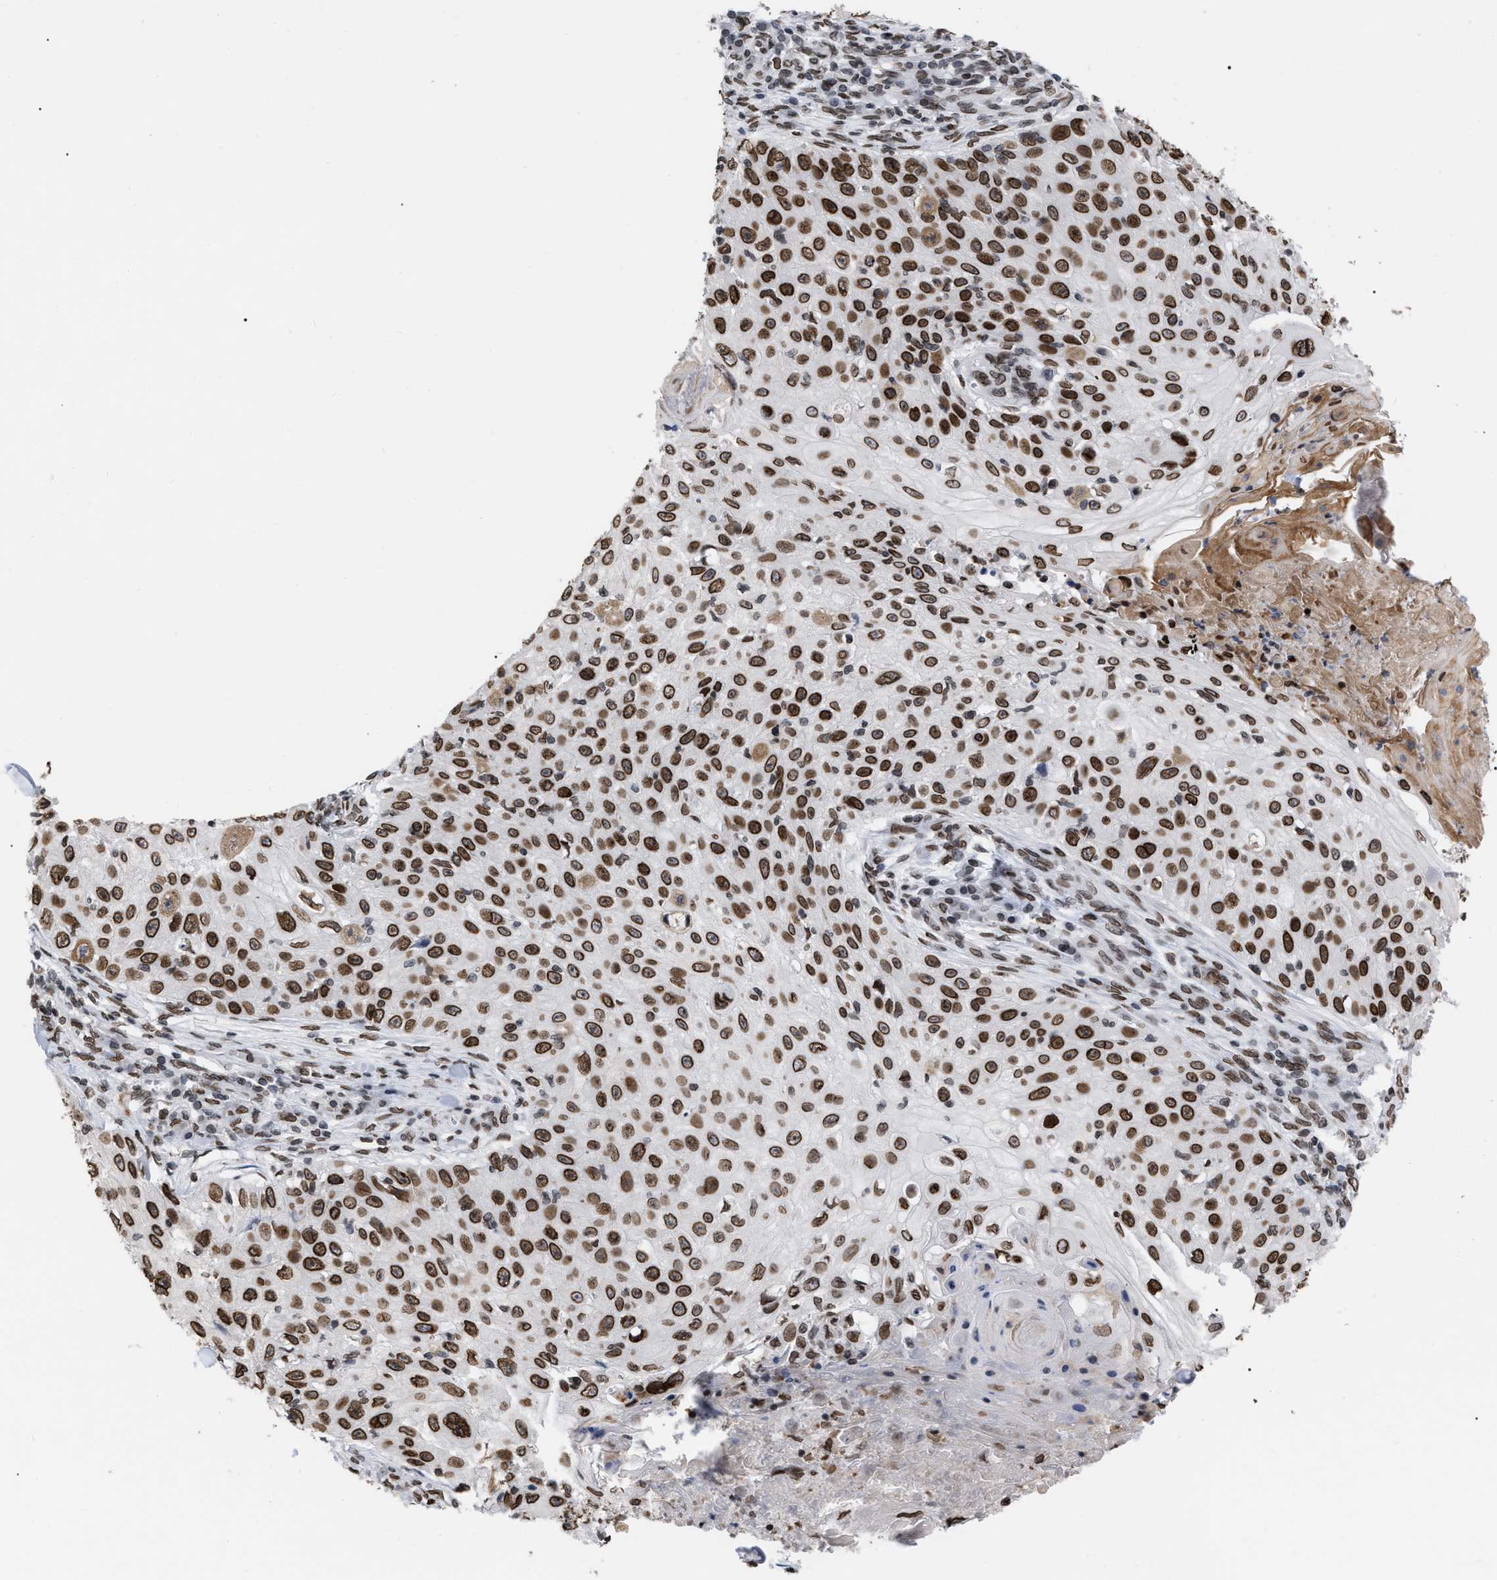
{"staining": {"intensity": "strong", "quantity": ">75%", "location": "cytoplasmic/membranous,nuclear"}, "tissue": "skin cancer", "cell_type": "Tumor cells", "image_type": "cancer", "snomed": [{"axis": "morphology", "description": "Squamous cell carcinoma, NOS"}, {"axis": "topography", "description": "Skin"}], "caption": "Brown immunohistochemical staining in skin cancer displays strong cytoplasmic/membranous and nuclear expression in approximately >75% of tumor cells. (DAB = brown stain, brightfield microscopy at high magnification).", "gene": "TPR", "patient": {"sex": "male", "age": 86}}